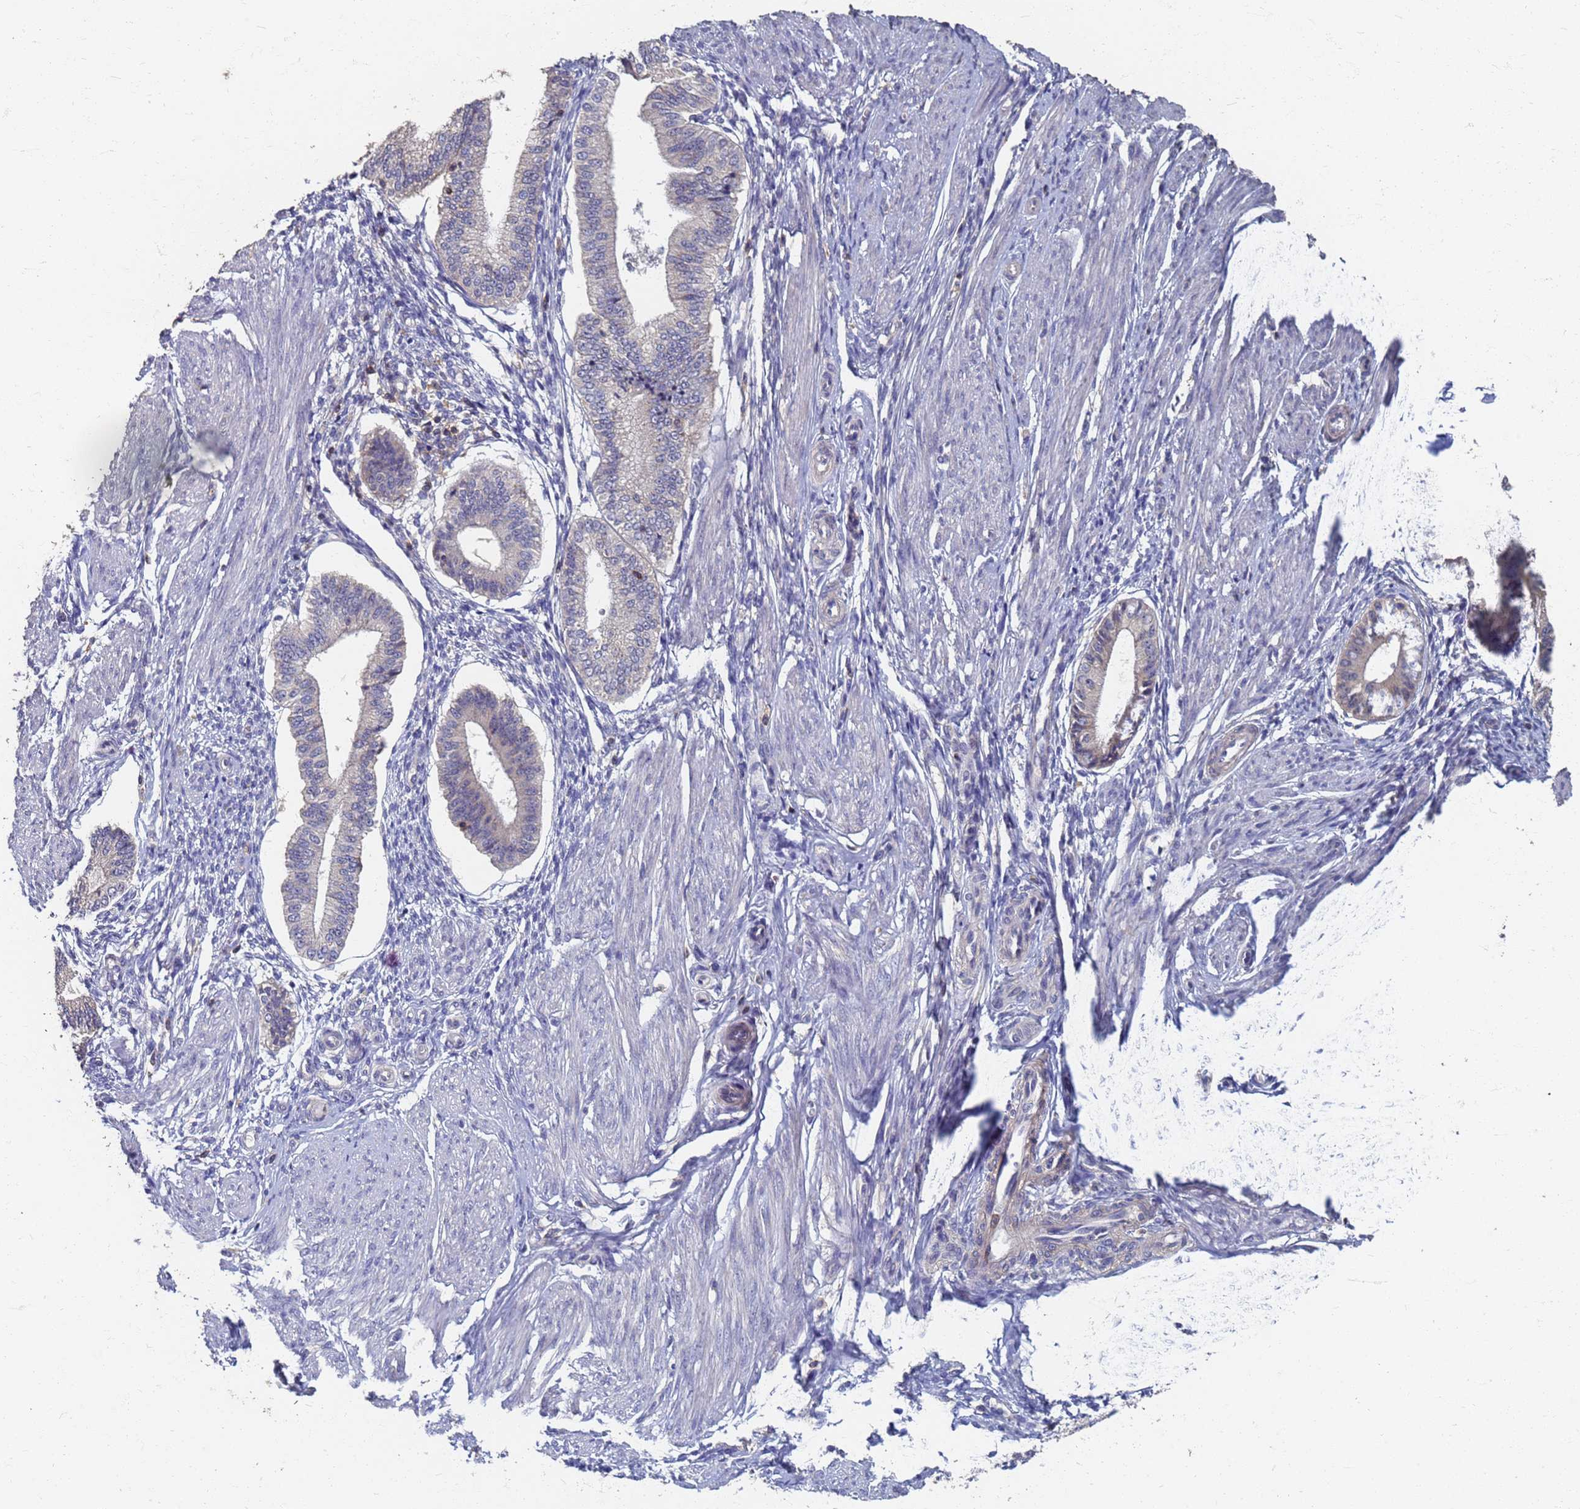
{"staining": {"intensity": "negative", "quantity": "none", "location": "none"}, "tissue": "endometrium", "cell_type": "Cells in endometrial stroma", "image_type": "normal", "snomed": [{"axis": "morphology", "description": "Normal tissue, NOS"}, {"axis": "topography", "description": "Endometrium"}], "caption": "DAB (3,3'-diaminobenzidine) immunohistochemical staining of unremarkable endometrium exhibits no significant expression in cells in endometrial stroma.", "gene": "KRCC1", "patient": {"sex": "female", "age": 39}}